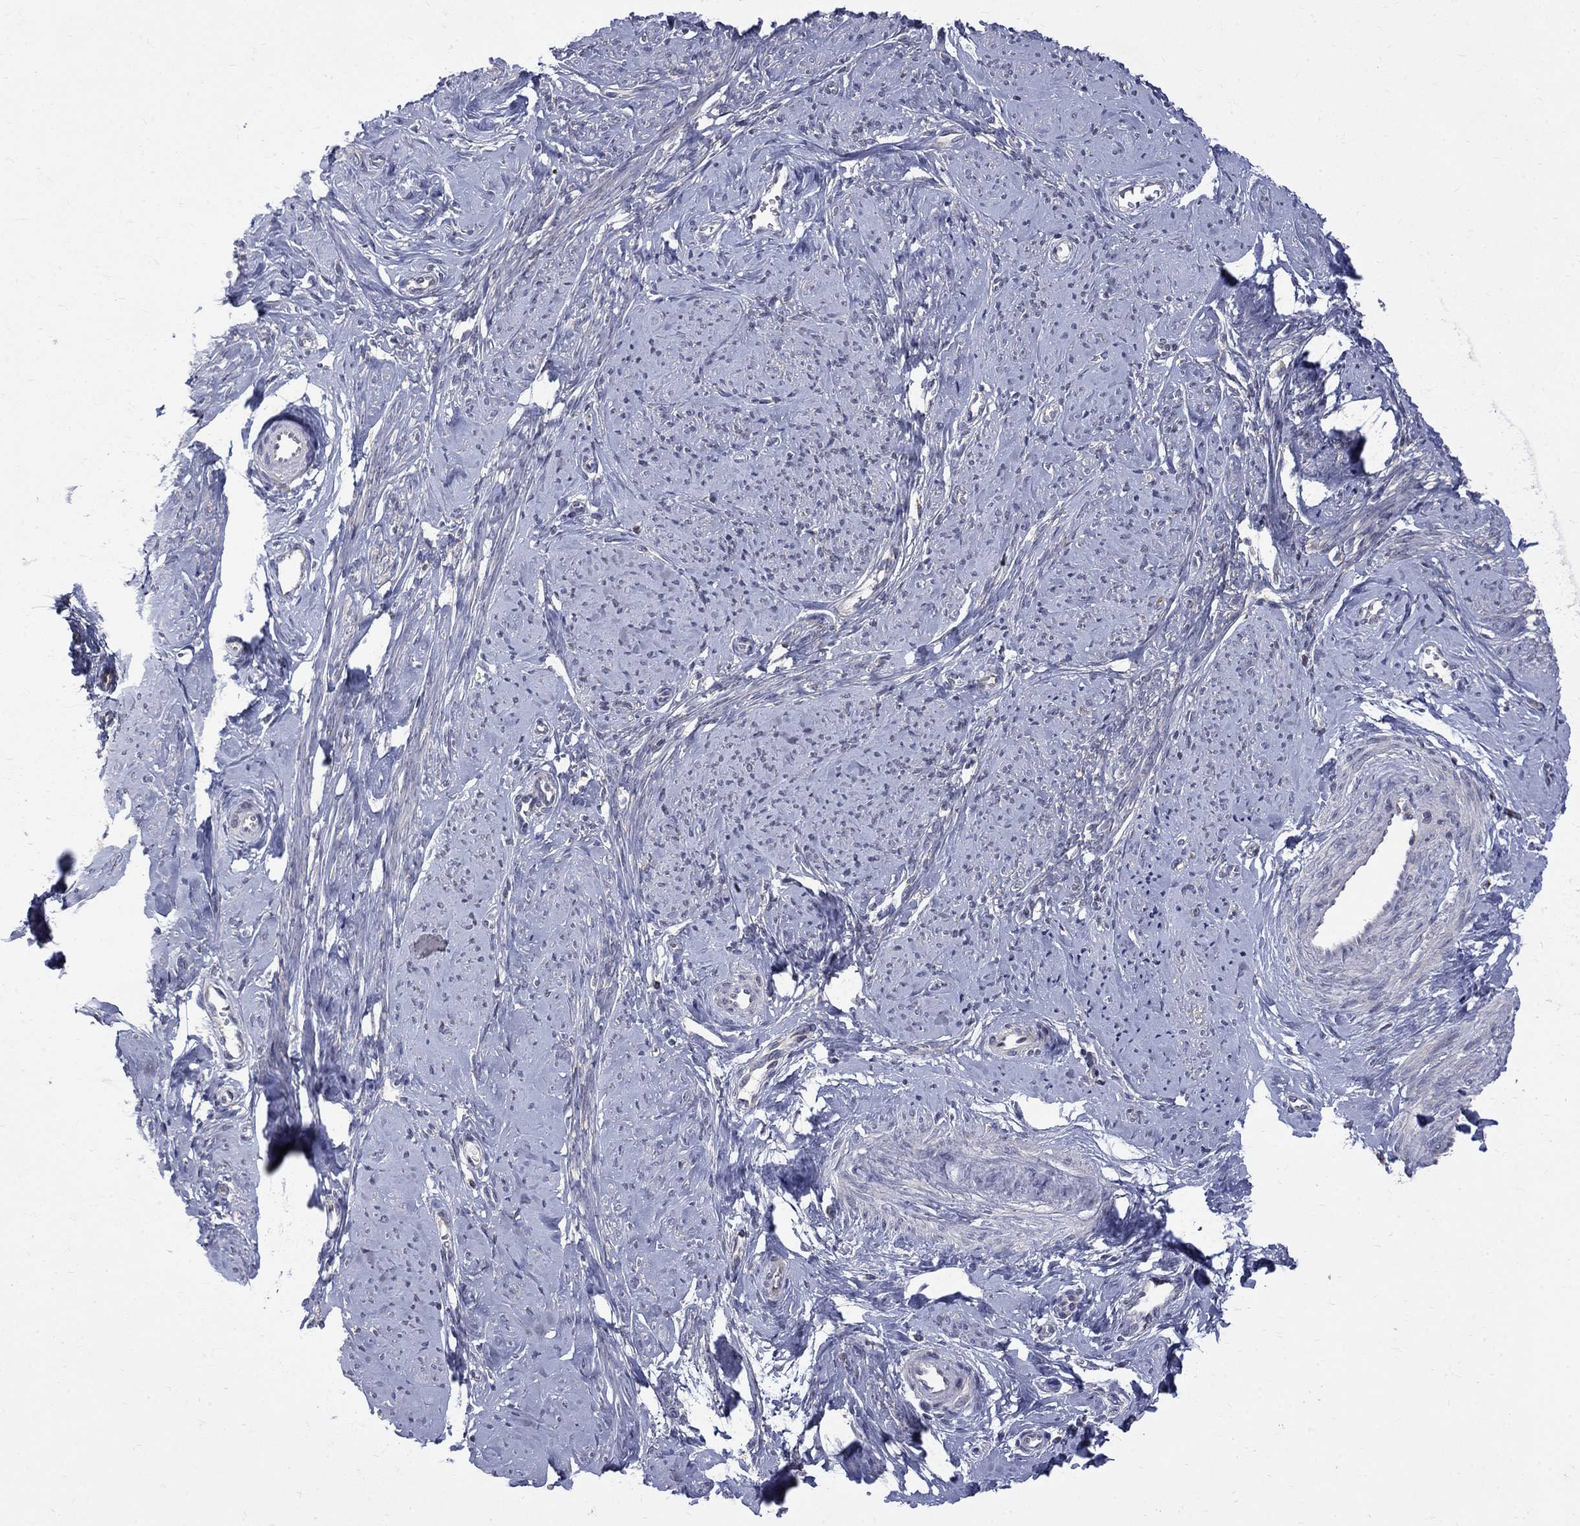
{"staining": {"intensity": "negative", "quantity": "none", "location": "none"}, "tissue": "smooth muscle", "cell_type": "Smooth muscle cells", "image_type": "normal", "snomed": [{"axis": "morphology", "description": "Normal tissue, NOS"}, {"axis": "topography", "description": "Smooth muscle"}], "caption": "IHC micrograph of unremarkable smooth muscle: smooth muscle stained with DAB exhibits no significant protein expression in smooth muscle cells. The staining is performed using DAB (3,3'-diaminobenzidine) brown chromogen with nuclei counter-stained in using hematoxylin.", "gene": "SH2B1", "patient": {"sex": "female", "age": 48}}